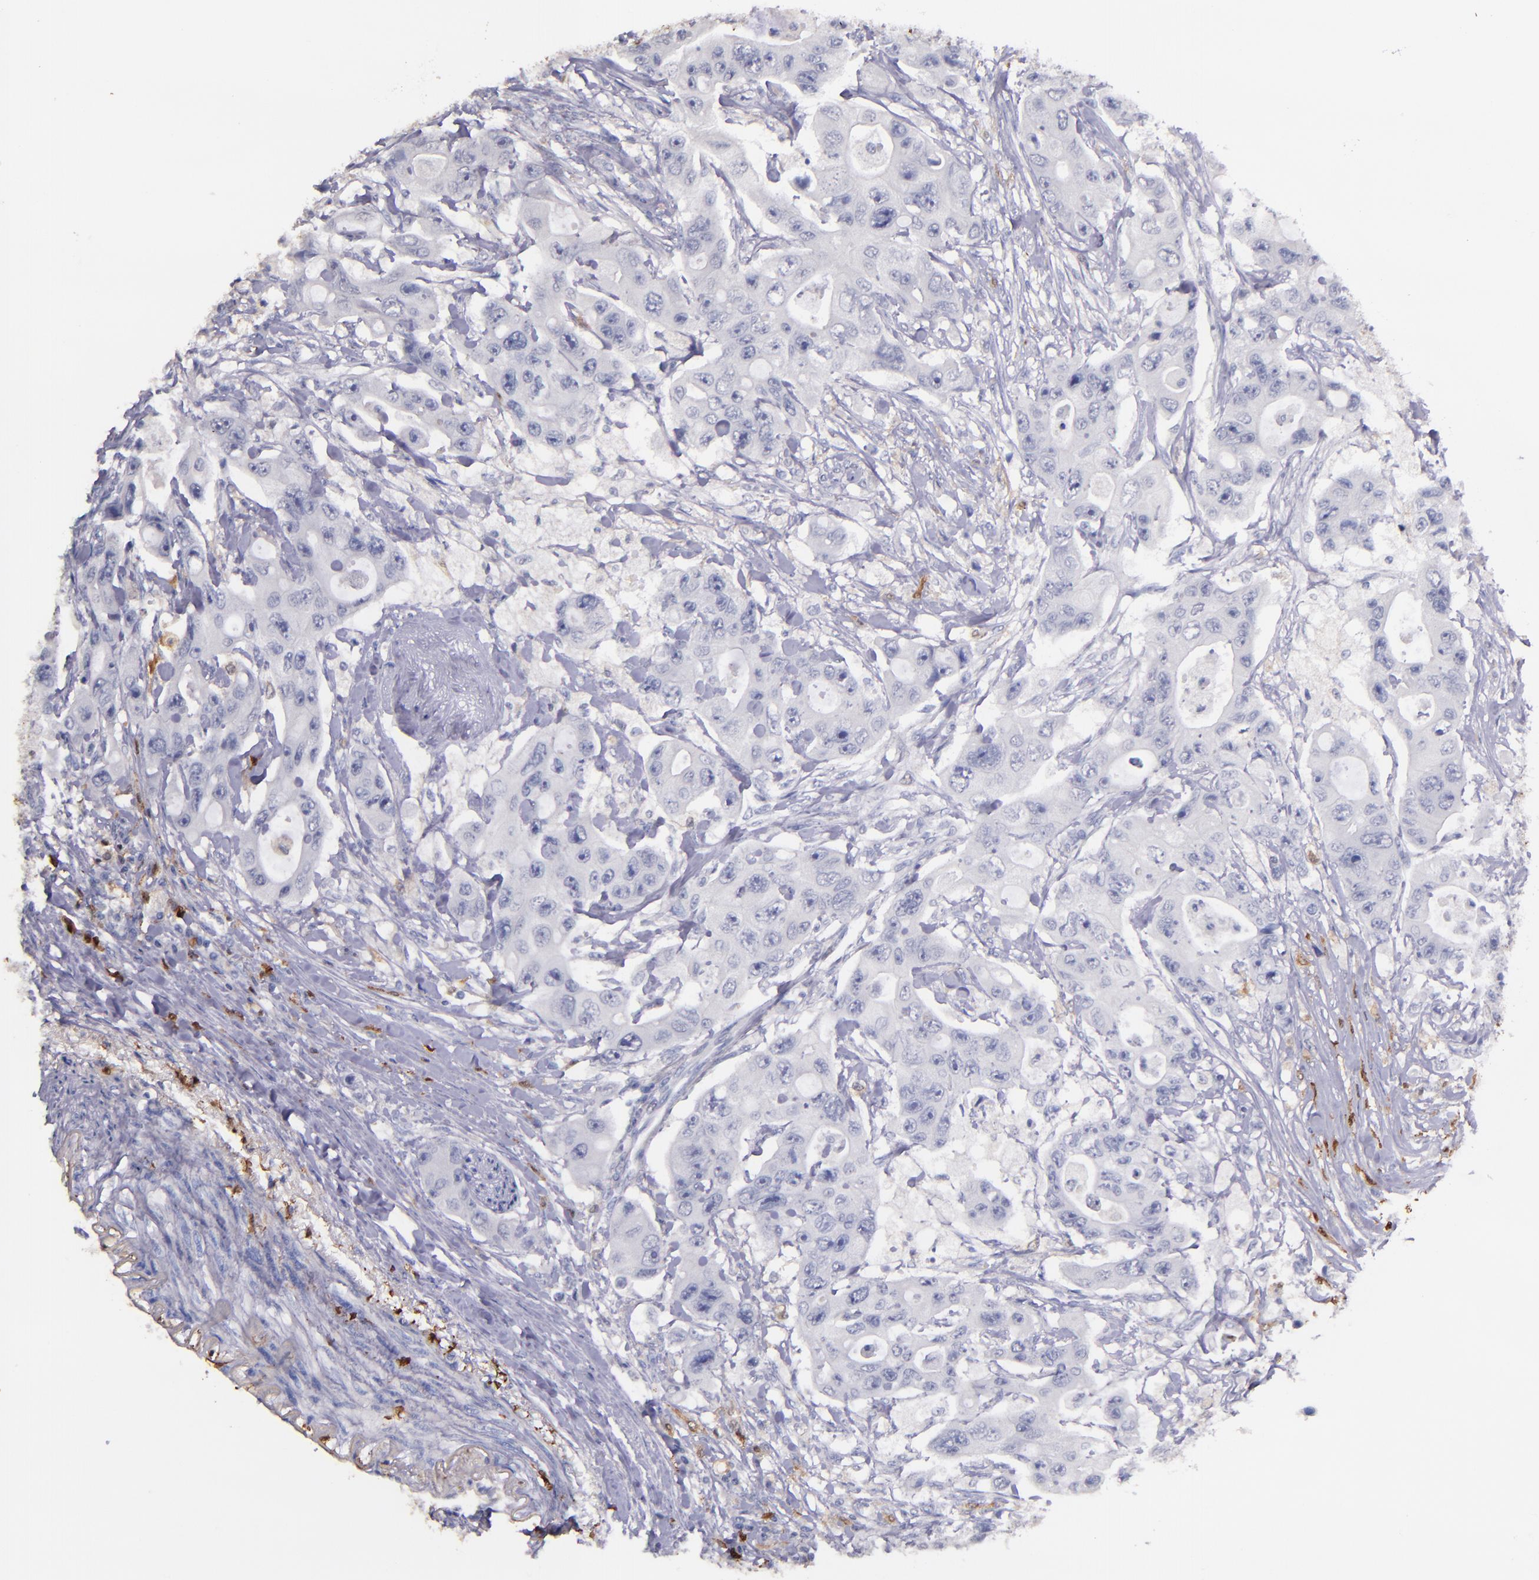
{"staining": {"intensity": "negative", "quantity": "none", "location": "none"}, "tissue": "colorectal cancer", "cell_type": "Tumor cells", "image_type": "cancer", "snomed": [{"axis": "morphology", "description": "Adenocarcinoma, NOS"}, {"axis": "topography", "description": "Colon"}], "caption": "Immunohistochemistry photomicrograph of neoplastic tissue: human adenocarcinoma (colorectal) stained with DAB (3,3'-diaminobenzidine) displays no significant protein expression in tumor cells. Nuclei are stained in blue.", "gene": "F13A1", "patient": {"sex": "female", "age": 46}}